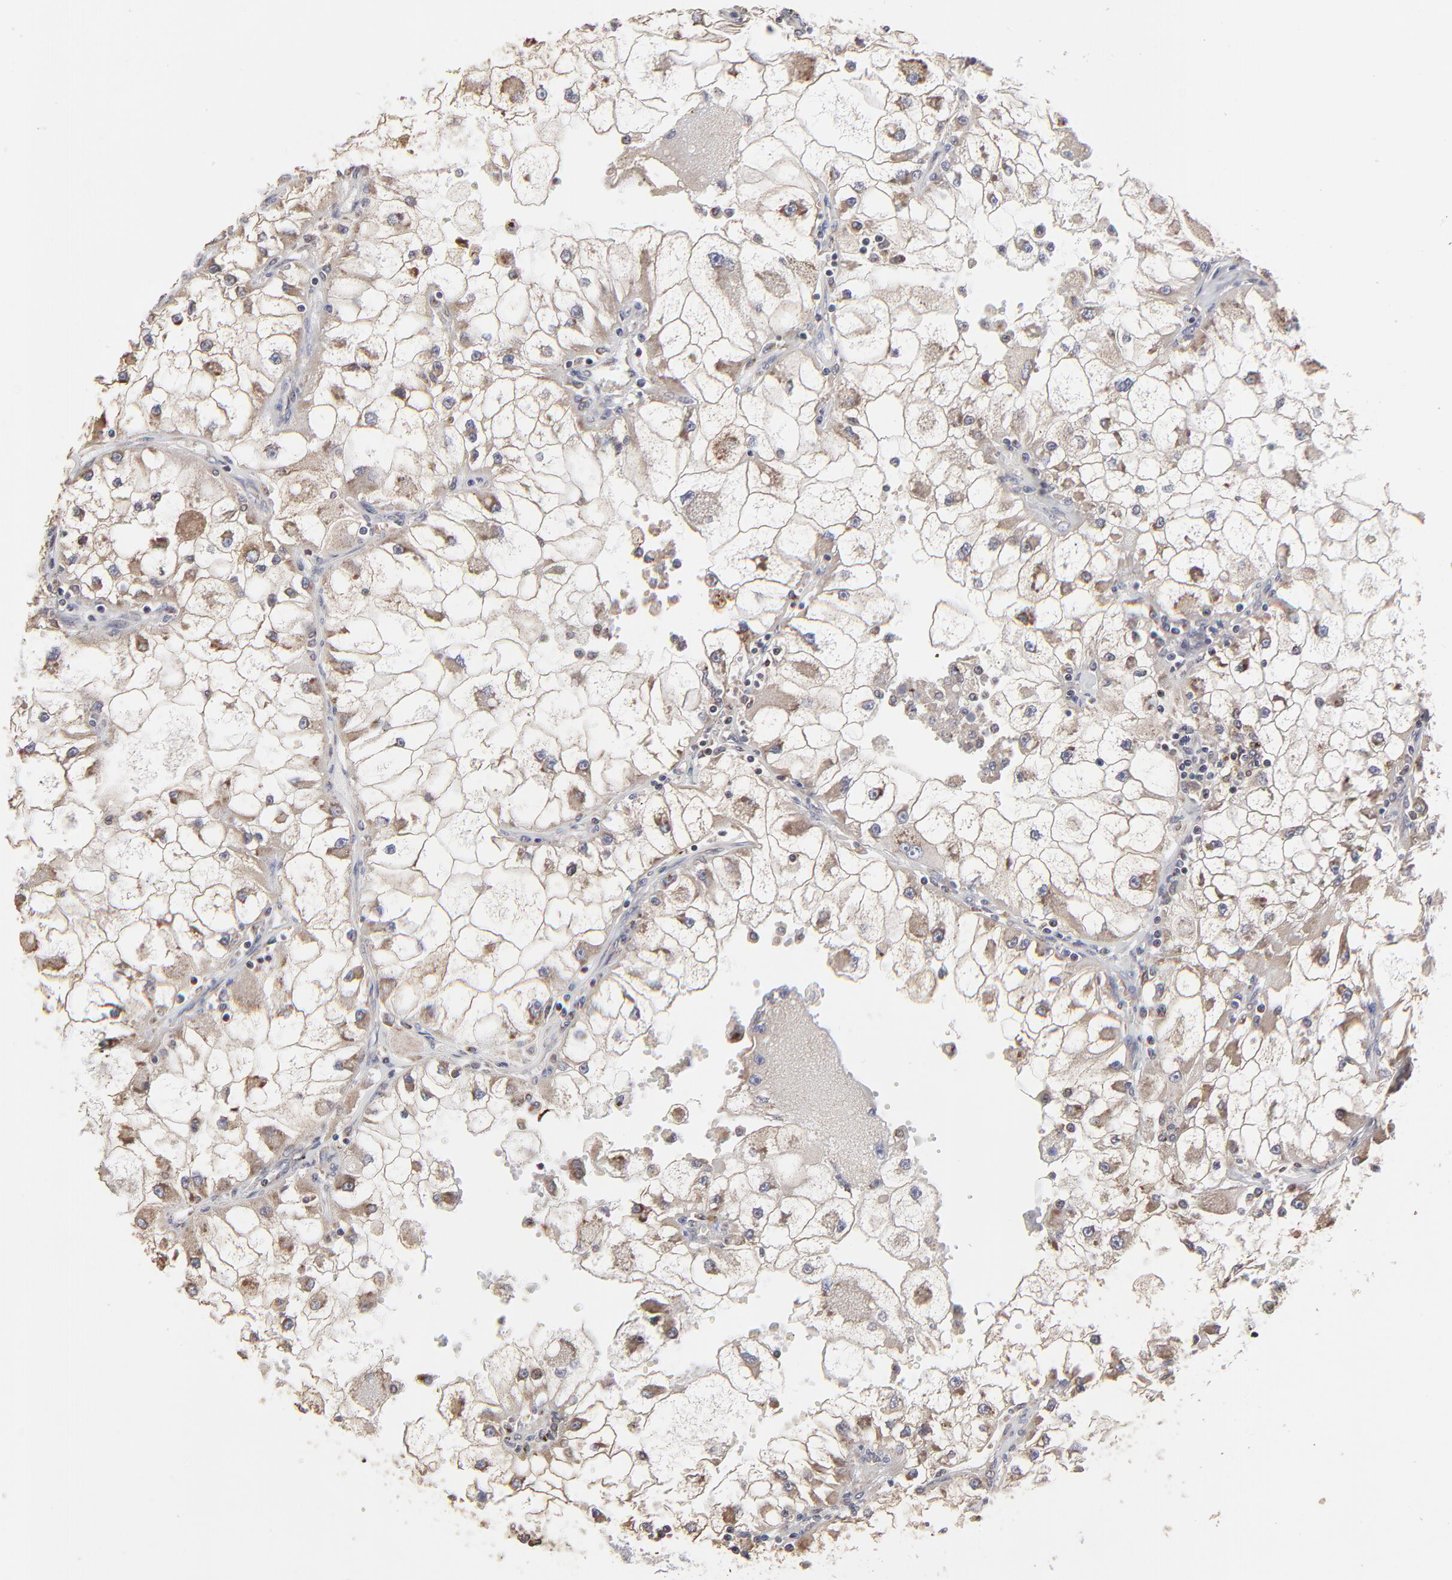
{"staining": {"intensity": "weak", "quantity": "25%-75%", "location": "cytoplasmic/membranous"}, "tissue": "renal cancer", "cell_type": "Tumor cells", "image_type": "cancer", "snomed": [{"axis": "morphology", "description": "Adenocarcinoma, NOS"}, {"axis": "topography", "description": "Kidney"}], "caption": "An image of adenocarcinoma (renal) stained for a protein shows weak cytoplasmic/membranous brown staining in tumor cells. (DAB IHC with brightfield microscopy, high magnification).", "gene": "ELP2", "patient": {"sex": "female", "age": 73}}